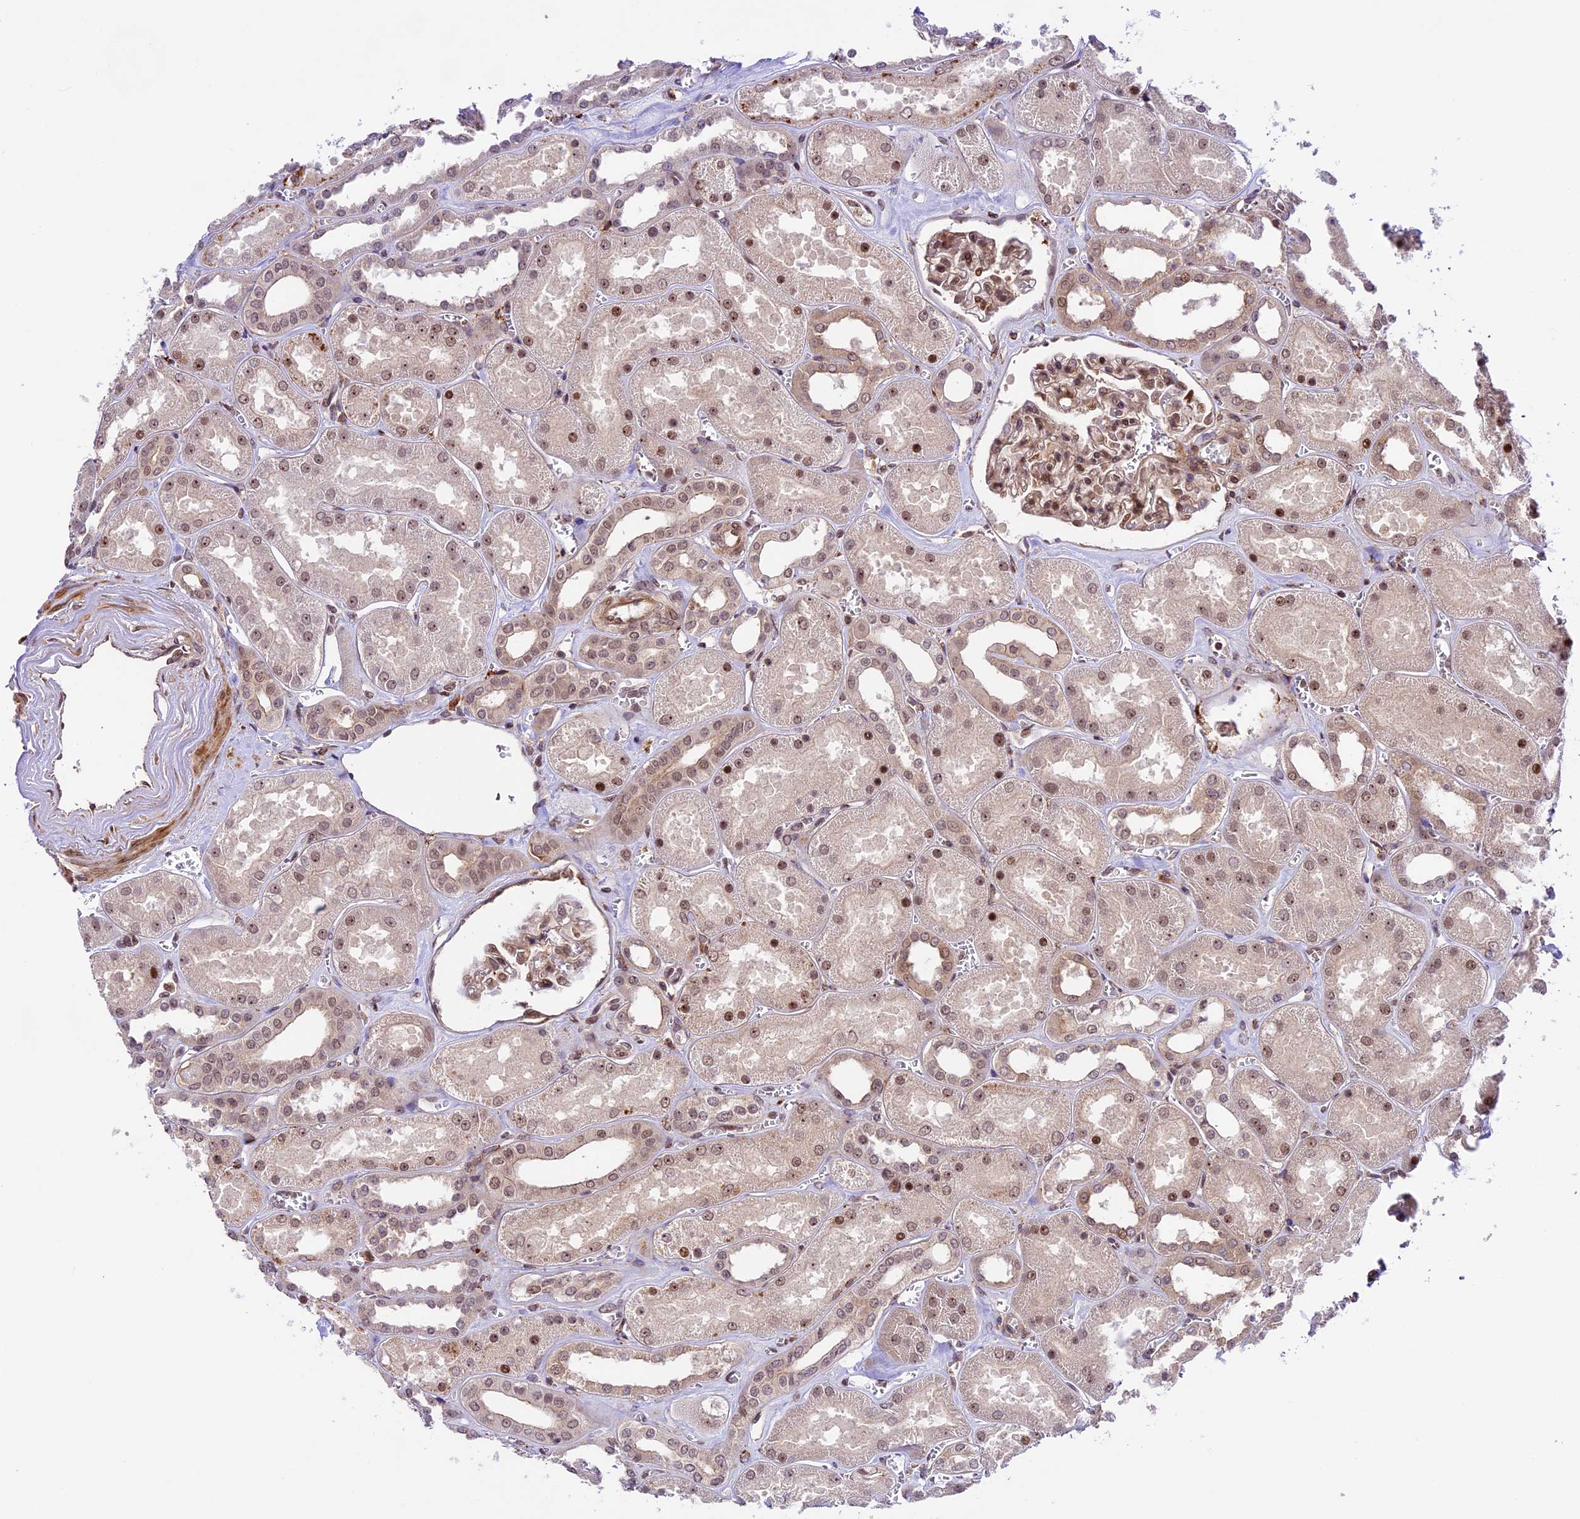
{"staining": {"intensity": "moderate", "quantity": "25%-75%", "location": "nuclear"}, "tissue": "kidney", "cell_type": "Cells in glomeruli", "image_type": "normal", "snomed": [{"axis": "morphology", "description": "Normal tissue, NOS"}, {"axis": "morphology", "description": "Adenocarcinoma, NOS"}, {"axis": "topography", "description": "Kidney"}], "caption": "DAB (3,3'-diaminobenzidine) immunohistochemical staining of unremarkable kidney shows moderate nuclear protein positivity in about 25%-75% of cells in glomeruli.", "gene": "DHX38", "patient": {"sex": "female", "age": 68}}